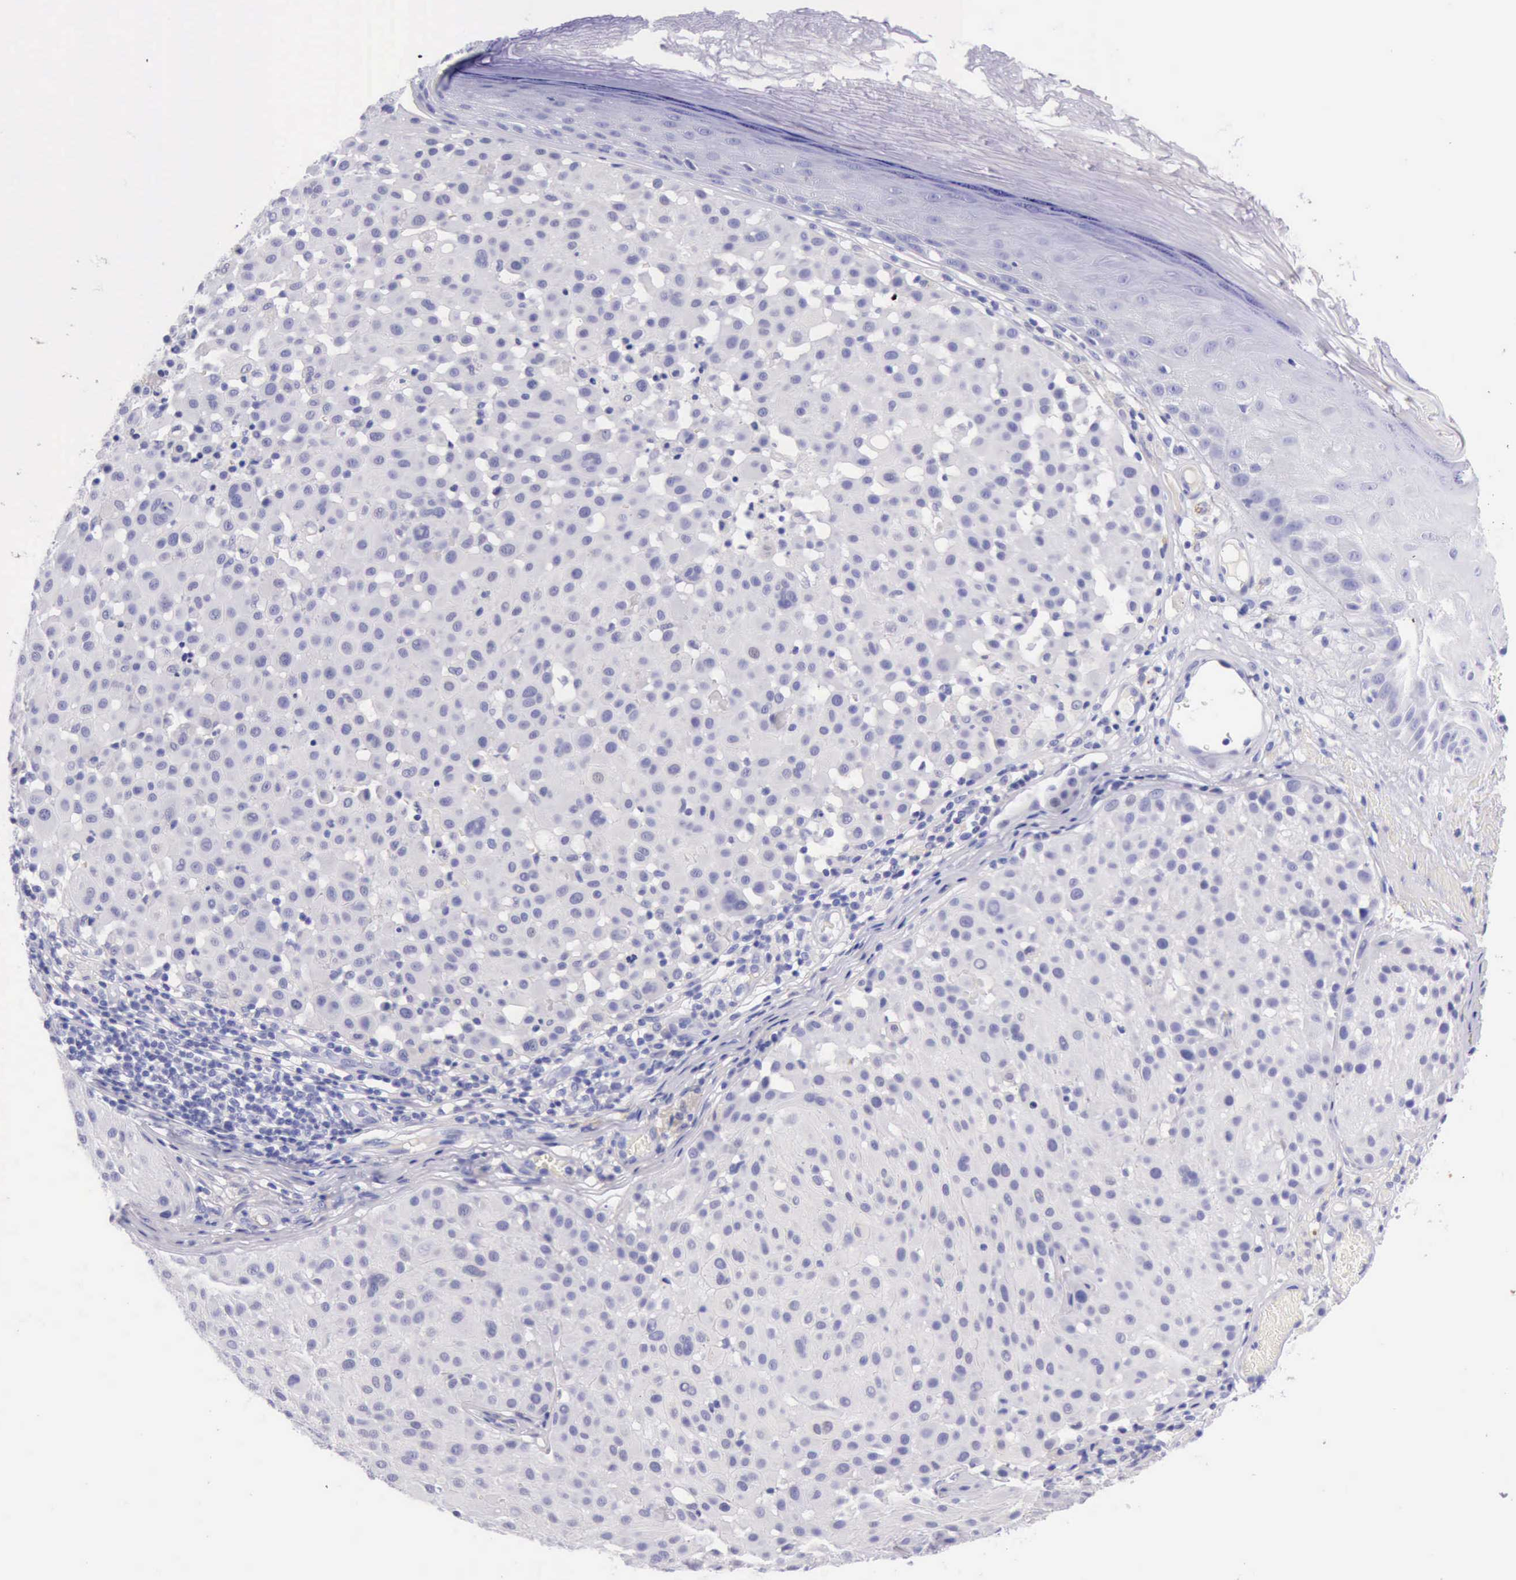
{"staining": {"intensity": "negative", "quantity": "none", "location": "none"}, "tissue": "melanoma", "cell_type": "Tumor cells", "image_type": "cancer", "snomed": [{"axis": "morphology", "description": "Malignant melanoma, NOS"}, {"axis": "topography", "description": "Skin"}], "caption": "An IHC photomicrograph of malignant melanoma is shown. There is no staining in tumor cells of malignant melanoma. (DAB immunohistochemistry visualized using brightfield microscopy, high magnification).", "gene": "KRT8", "patient": {"sex": "male", "age": 36}}